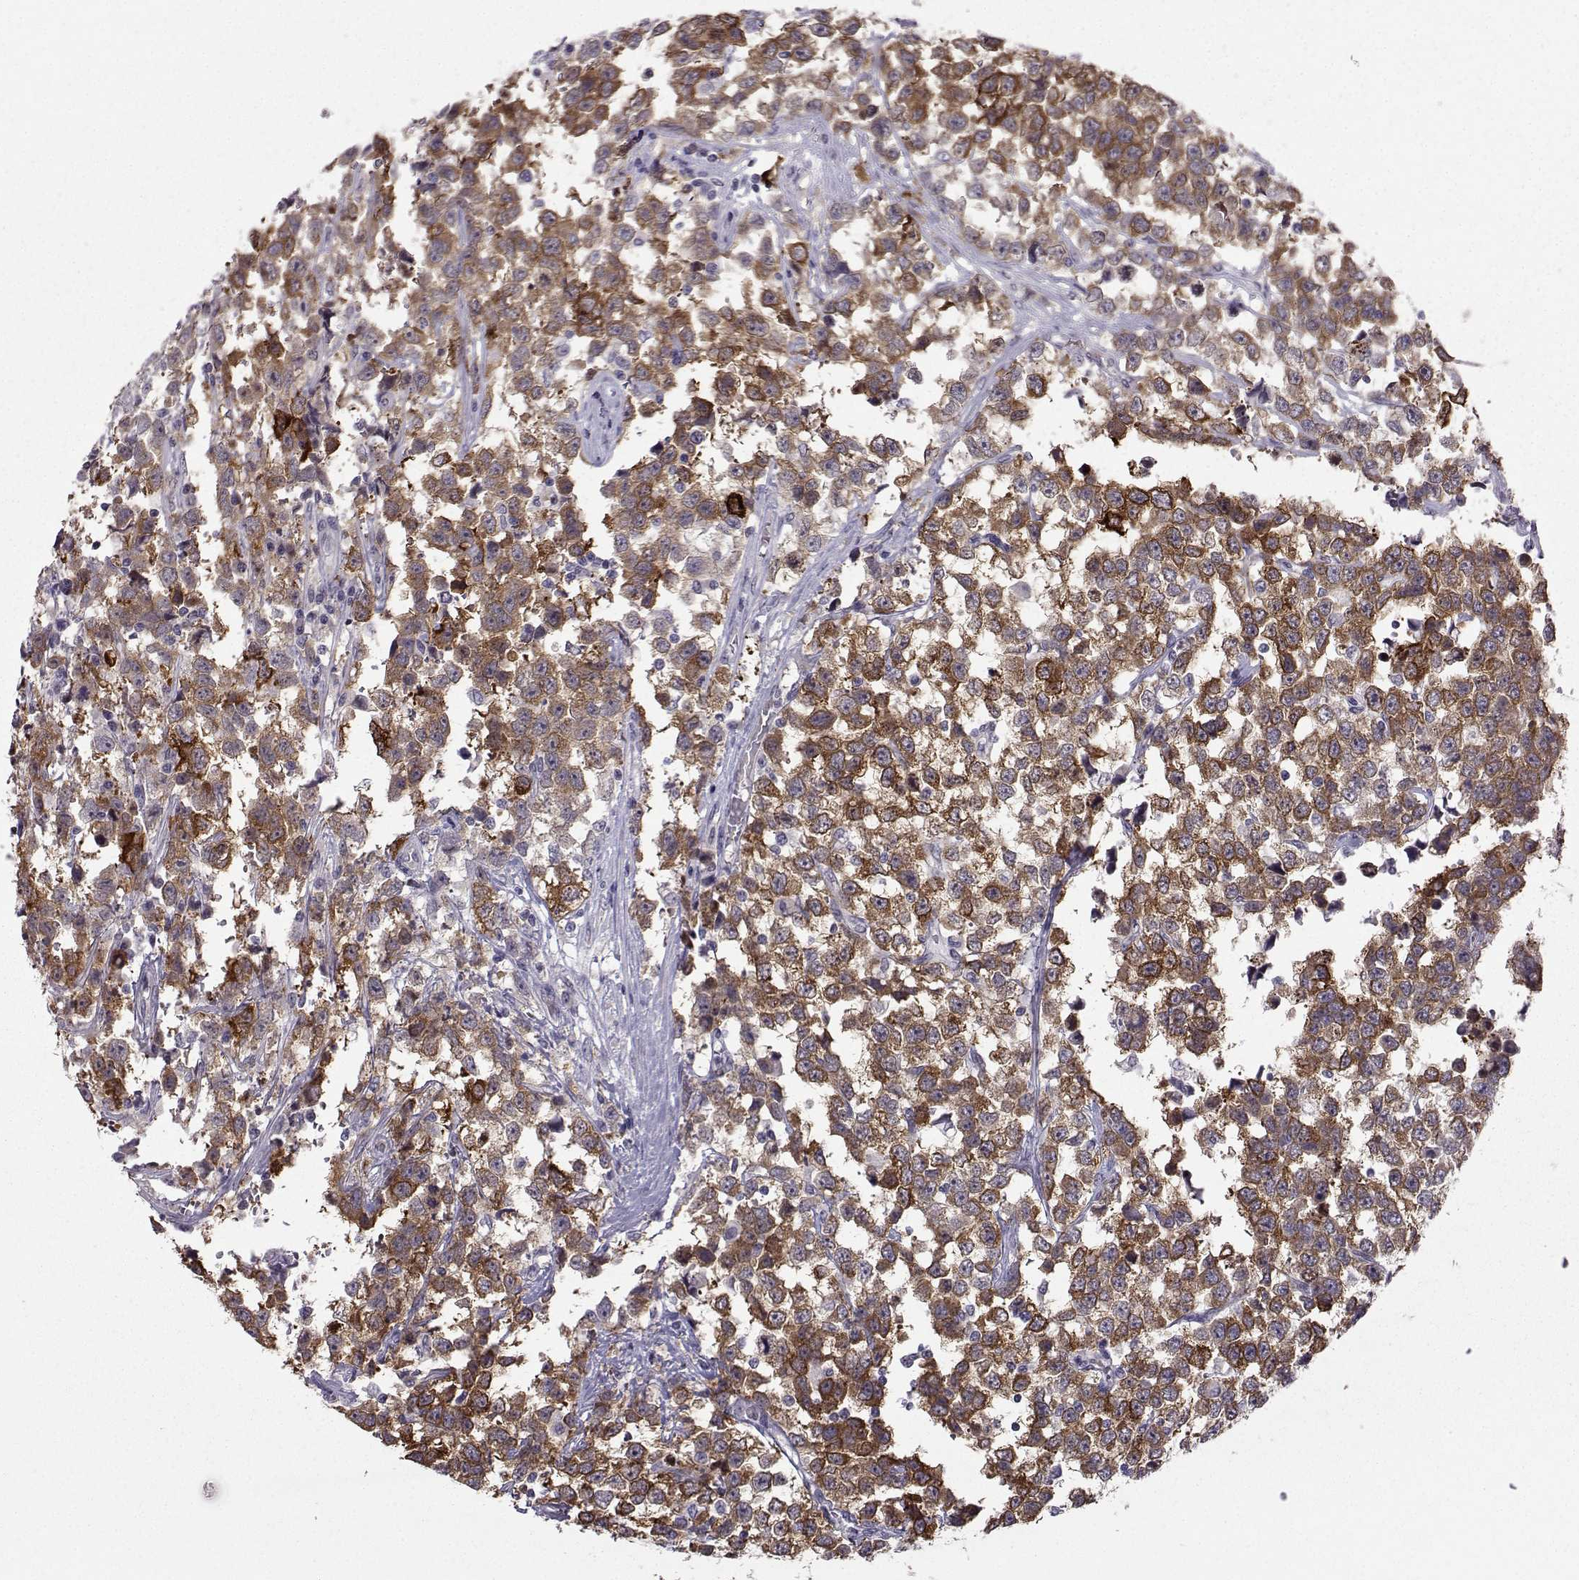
{"staining": {"intensity": "strong", "quantity": ">75%", "location": "cytoplasmic/membranous"}, "tissue": "testis cancer", "cell_type": "Tumor cells", "image_type": "cancer", "snomed": [{"axis": "morphology", "description": "Seminoma, NOS"}, {"axis": "topography", "description": "Testis"}], "caption": "Protein staining demonstrates strong cytoplasmic/membranous staining in approximately >75% of tumor cells in testis cancer (seminoma).", "gene": "LIN28A", "patient": {"sex": "male", "age": 34}}